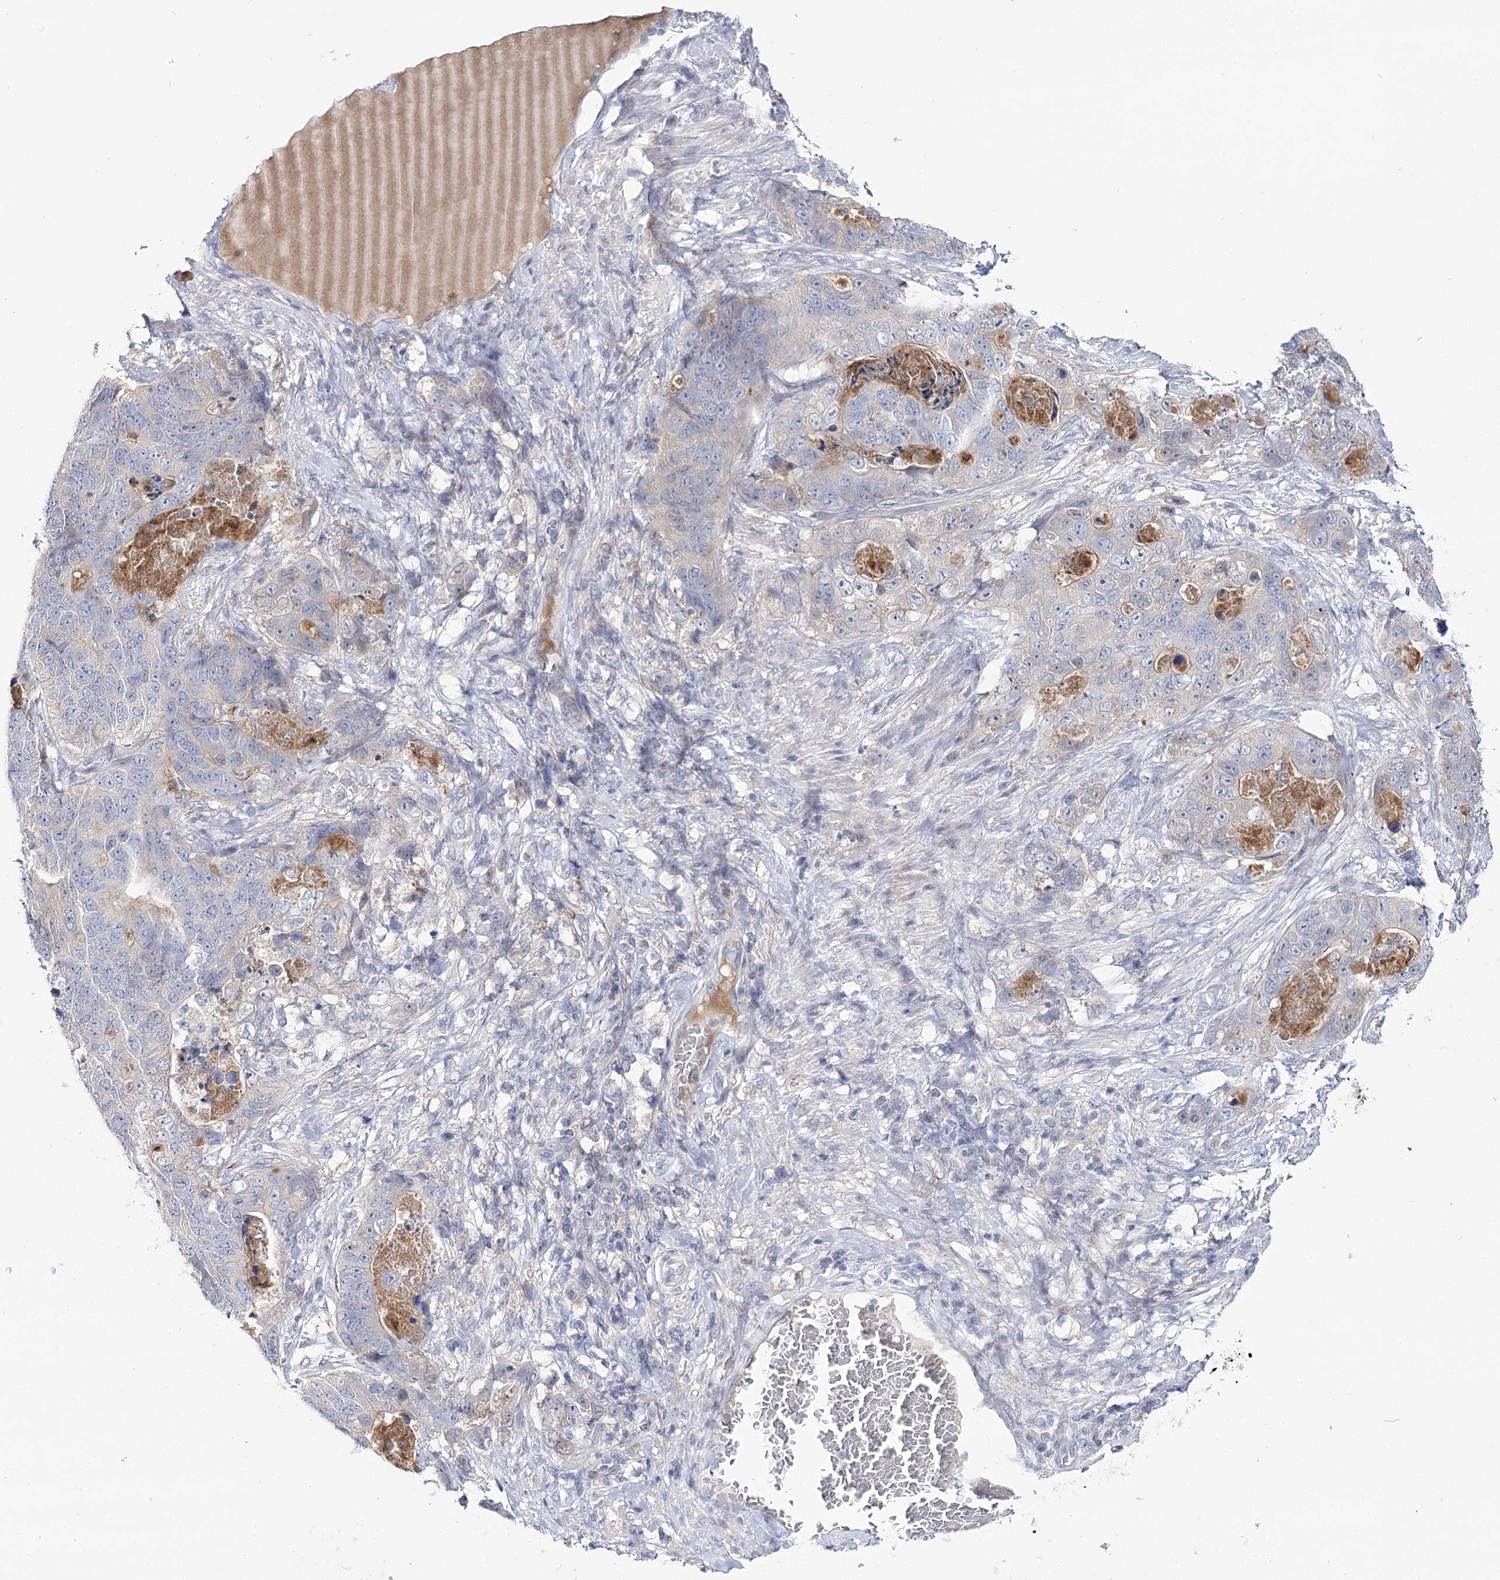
{"staining": {"intensity": "negative", "quantity": "none", "location": "none"}, "tissue": "stomach cancer", "cell_type": "Tumor cells", "image_type": "cancer", "snomed": [{"axis": "morphology", "description": "Normal tissue, NOS"}, {"axis": "morphology", "description": "Adenocarcinoma, NOS"}, {"axis": "topography", "description": "Stomach"}], "caption": "High magnification brightfield microscopy of stomach adenocarcinoma stained with DAB (3,3'-diaminobenzidine) (brown) and counterstained with hematoxylin (blue): tumor cells show no significant positivity.", "gene": "UGP2", "patient": {"sex": "female", "age": 89}}